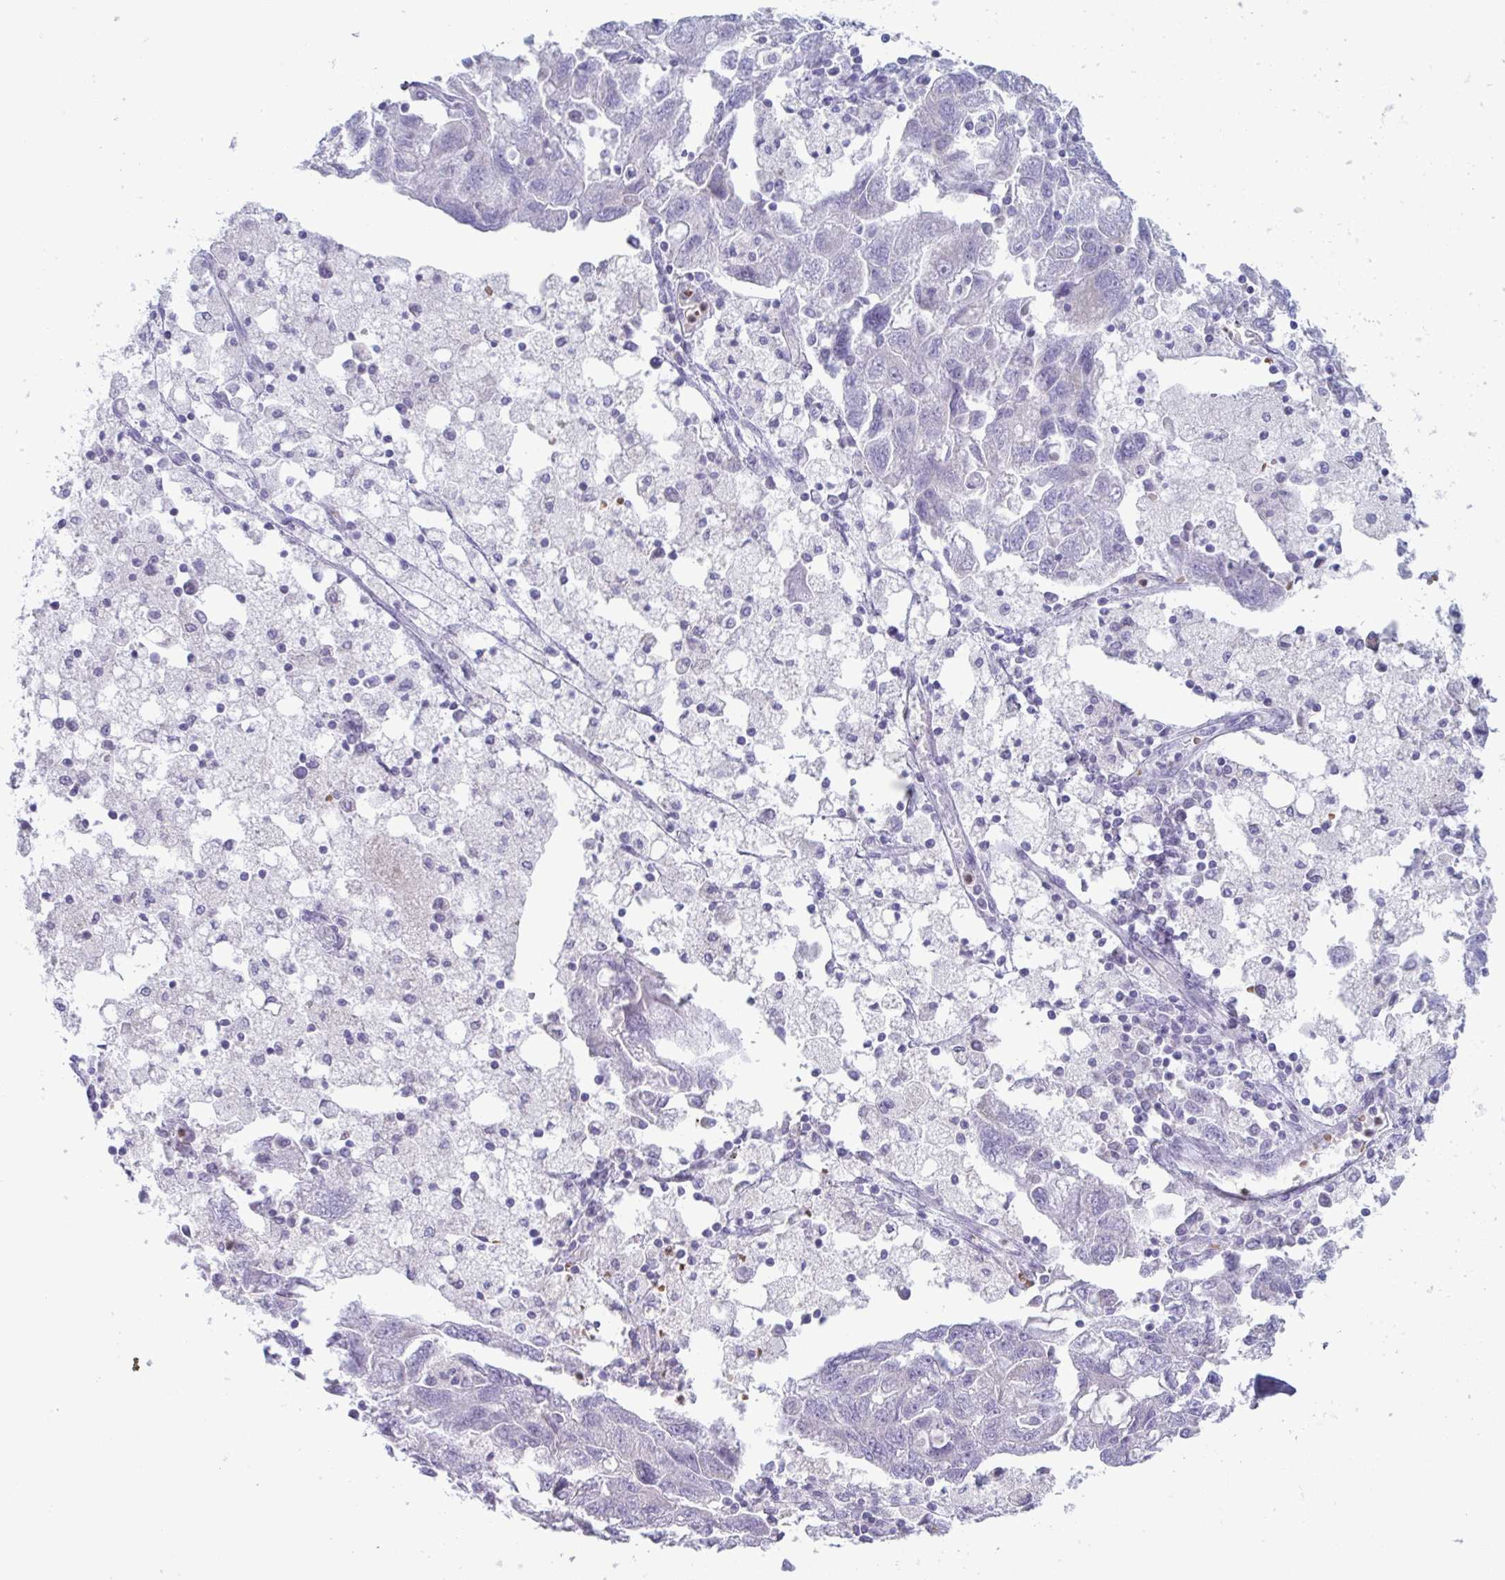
{"staining": {"intensity": "negative", "quantity": "none", "location": "none"}, "tissue": "ovarian cancer", "cell_type": "Tumor cells", "image_type": "cancer", "snomed": [{"axis": "morphology", "description": "Carcinoma, NOS"}, {"axis": "morphology", "description": "Cystadenocarcinoma, serous, NOS"}, {"axis": "topography", "description": "Ovary"}], "caption": "The histopathology image shows no significant staining in tumor cells of ovarian carcinoma. Brightfield microscopy of immunohistochemistry stained with DAB (brown) and hematoxylin (blue), captured at high magnification.", "gene": "CYP4F11", "patient": {"sex": "female", "age": 69}}